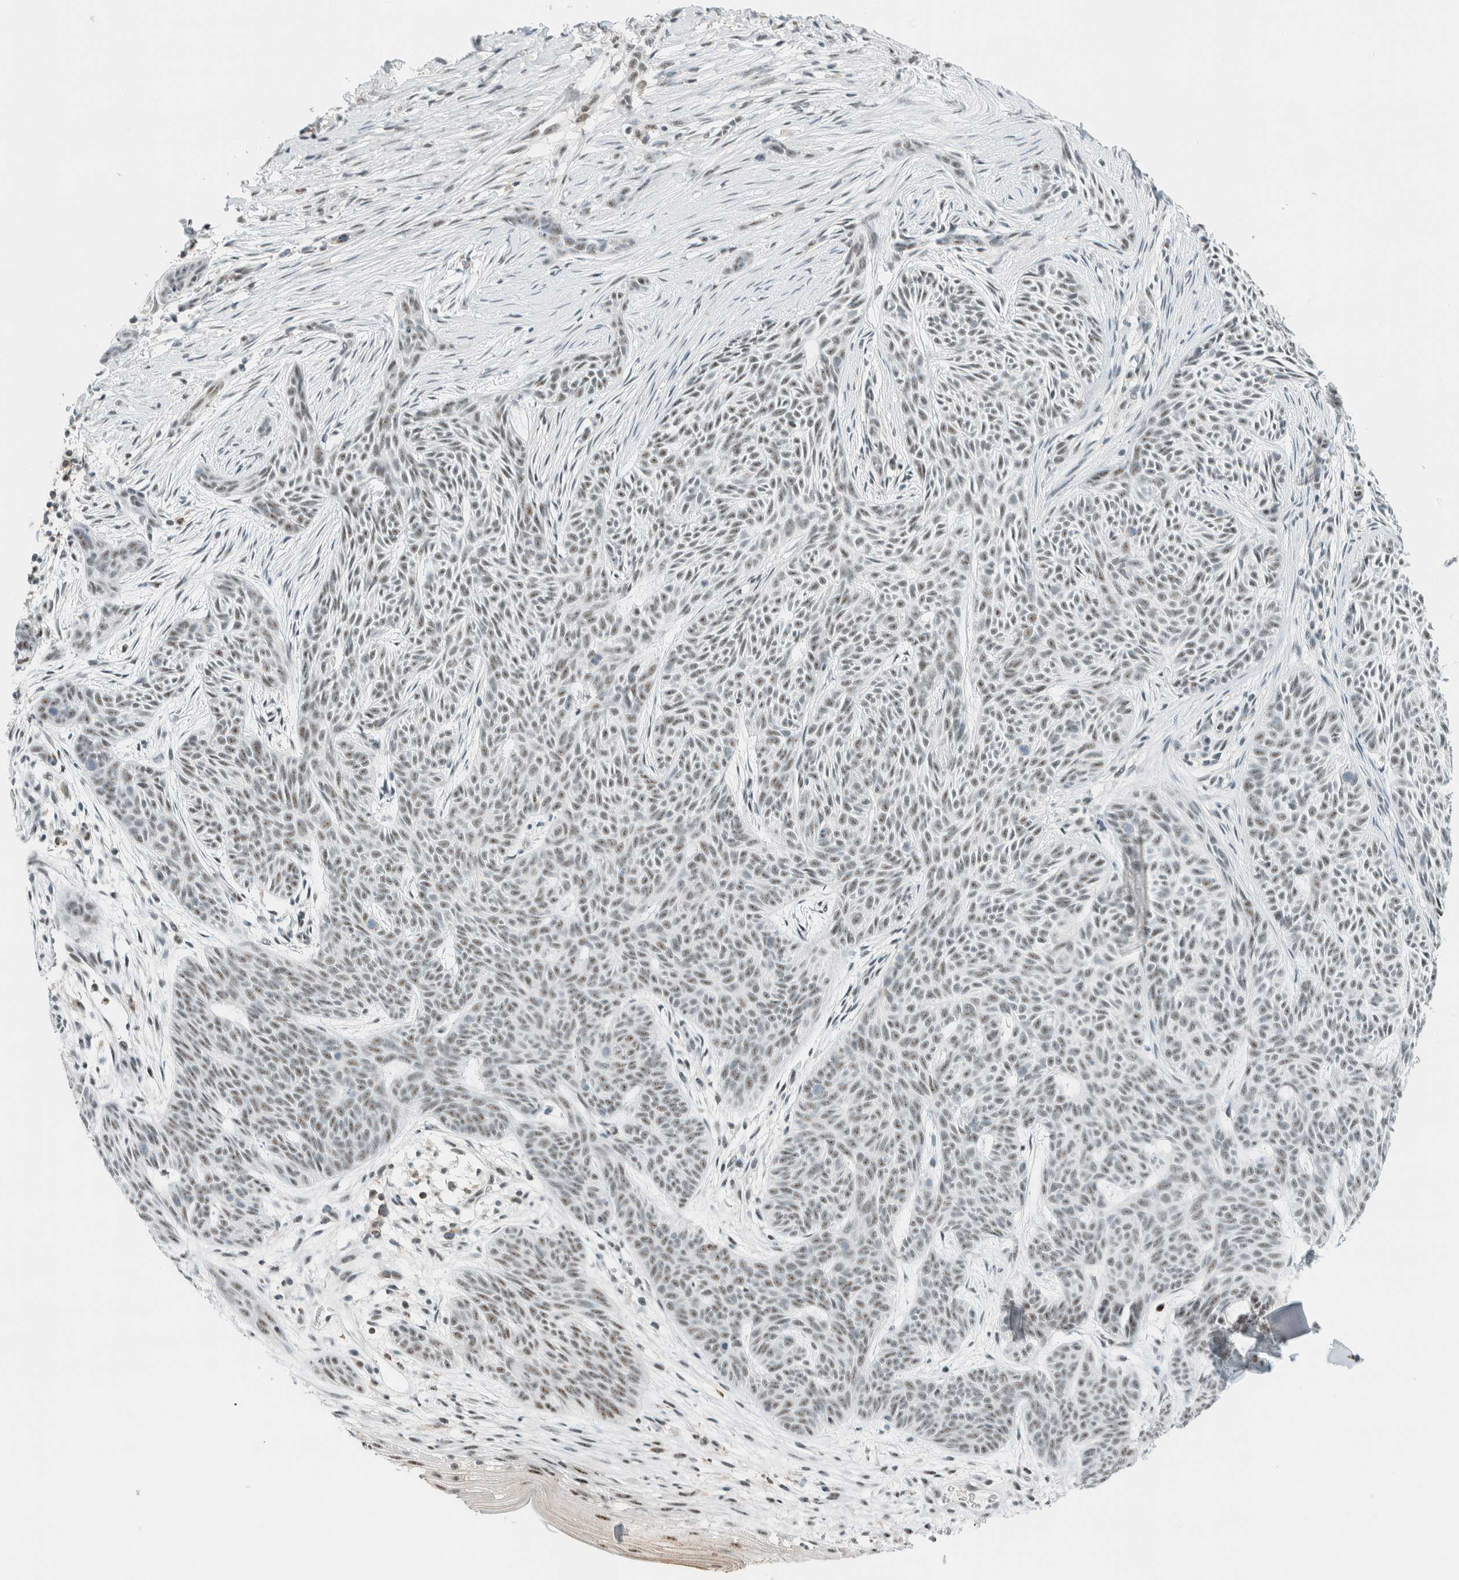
{"staining": {"intensity": "weak", "quantity": ">75%", "location": "nuclear"}, "tissue": "skin cancer", "cell_type": "Tumor cells", "image_type": "cancer", "snomed": [{"axis": "morphology", "description": "Basal cell carcinoma"}, {"axis": "topography", "description": "Skin"}], "caption": "Protein expression analysis of skin cancer shows weak nuclear staining in approximately >75% of tumor cells.", "gene": "CYSRT1", "patient": {"sex": "female", "age": 59}}